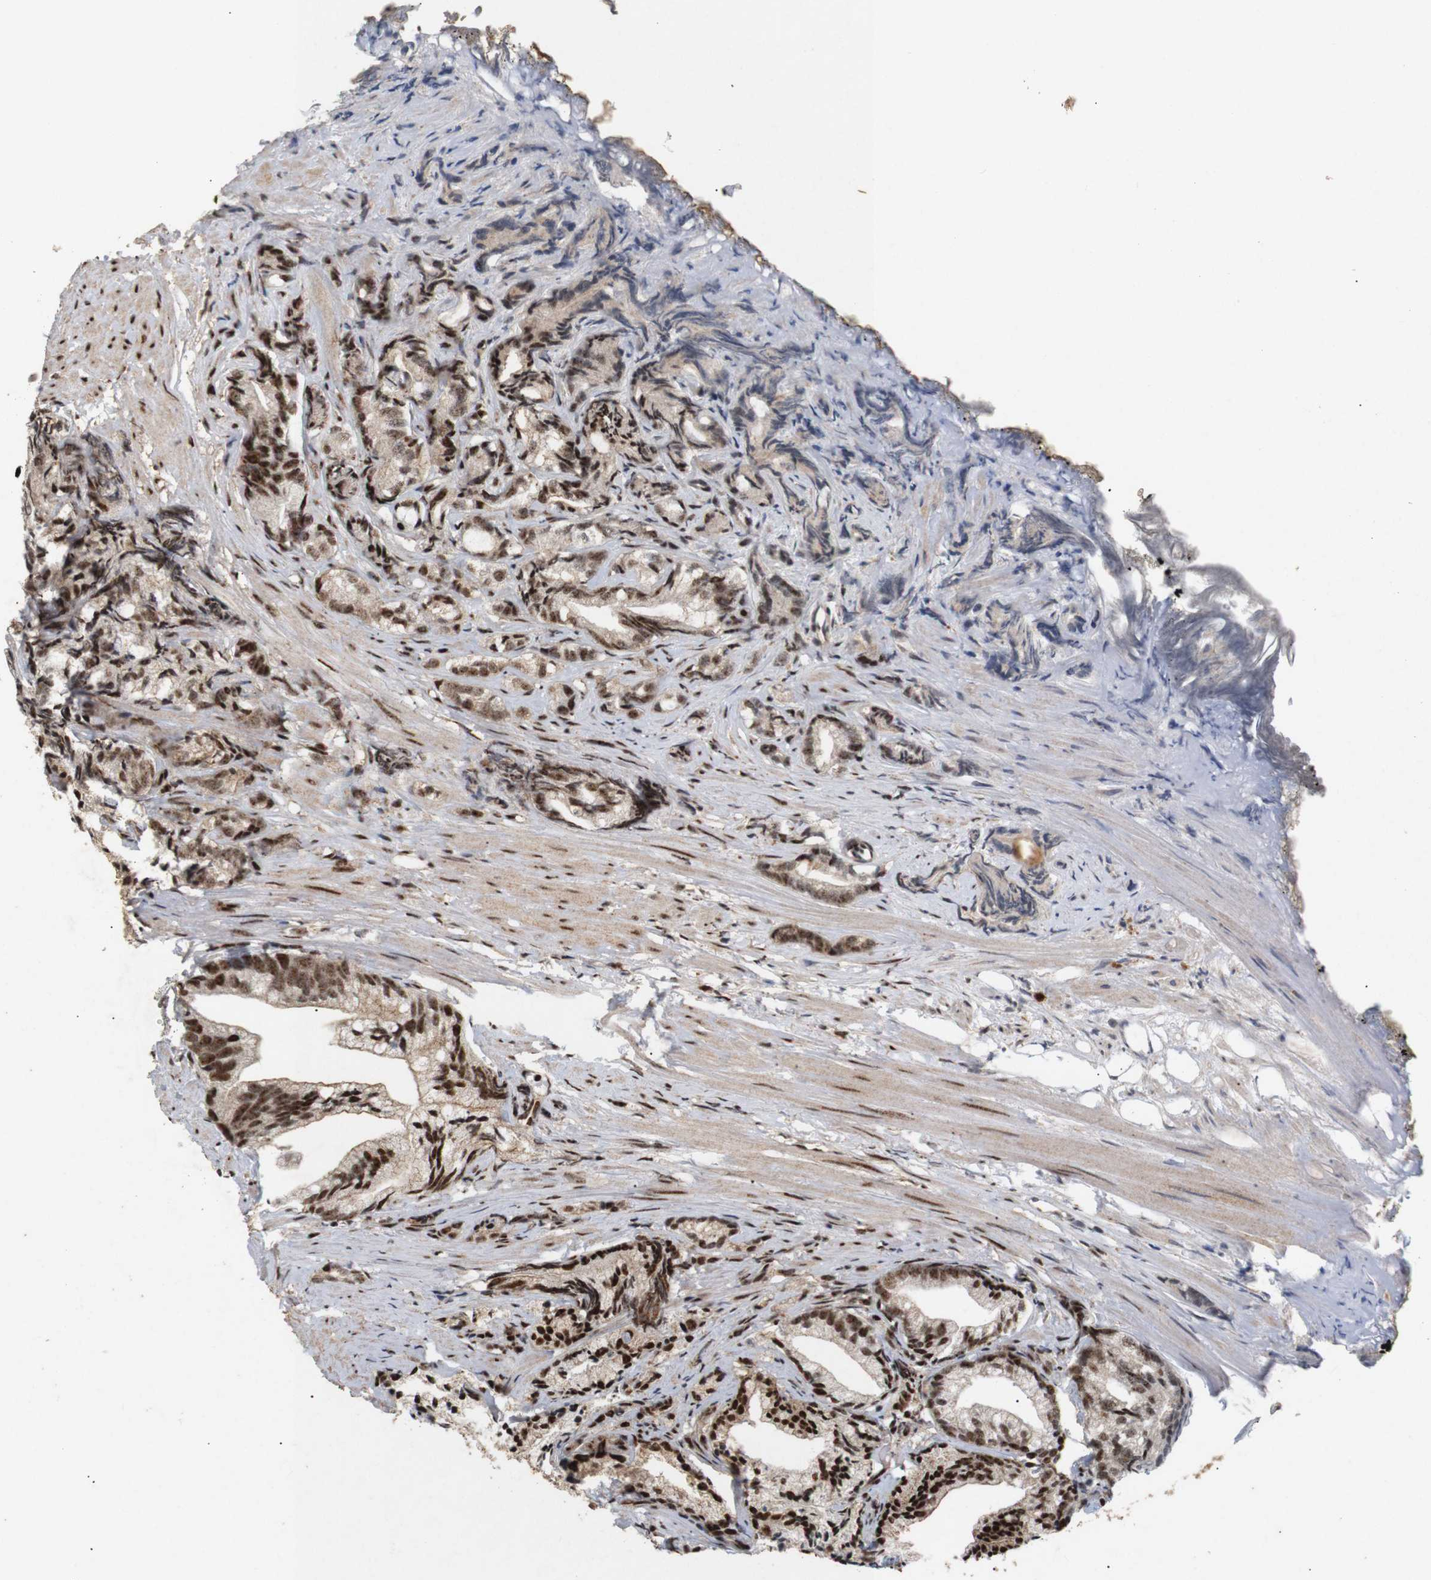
{"staining": {"intensity": "strong", "quantity": ">75%", "location": "cytoplasmic/membranous,nuclear"}, "tissue": "prostate cancer", "cell_type": "Tumor cells", "image_type": "cancer", "snomed": [{"axis": "morphology", "description": "Adenocarcinoma, Low grade"}, {"axis": "topography", "description": "Prostate"}], "caption": "A micrograph showing strong cytoplasmic/membranous and nuclear staining in approximately >75% of tumor cells in prostate low-grade adenocarcinoma, as visualized by brown immunohistochemical staining.", "gene": "PYM1", "patient": {"sex": "male", "age": 89}}